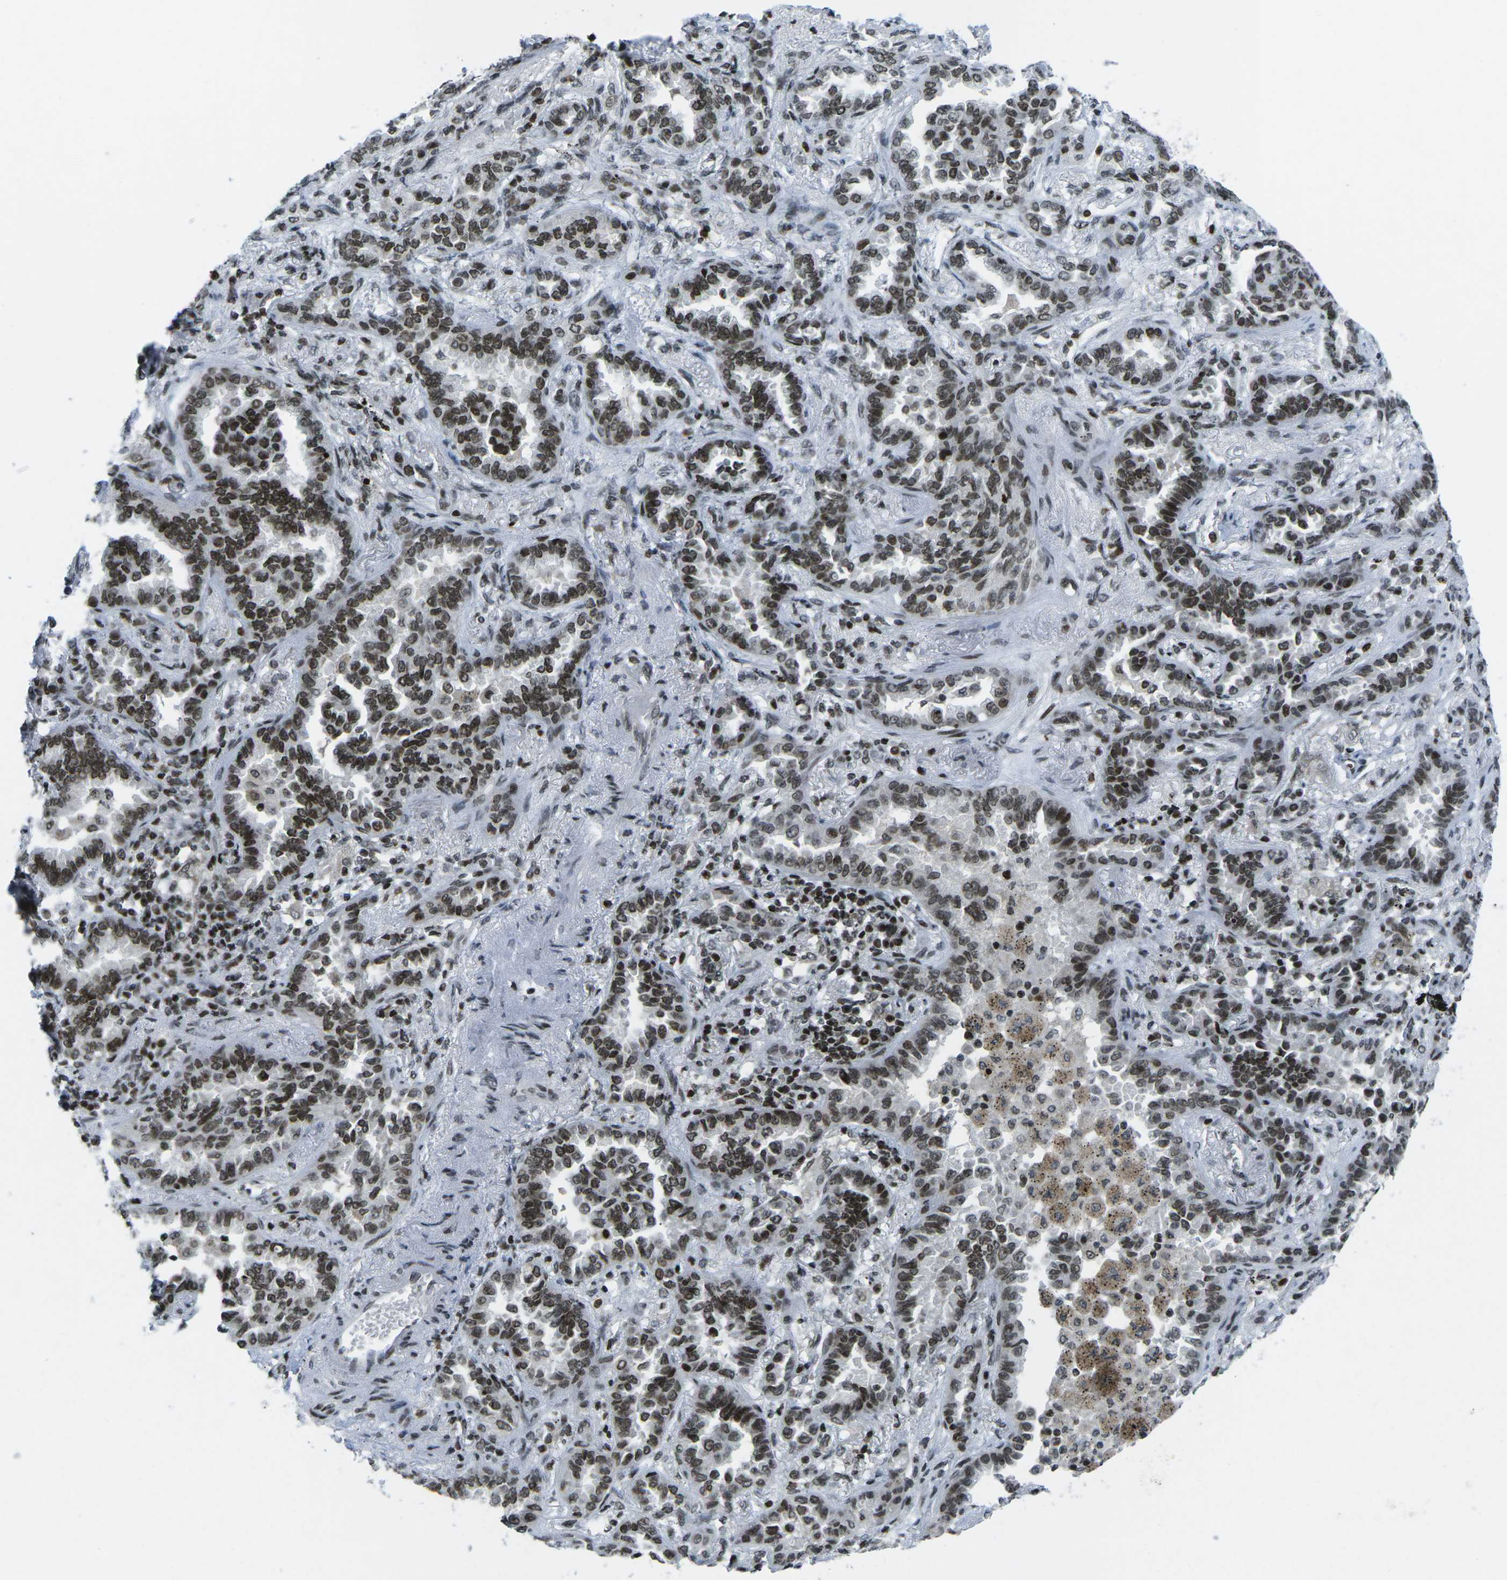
{"staining": {"intensity": "strong", "quantity": ">75%", "location": "nuclear"}, "tissue": "lung cancer", "cell_type": "Tumor cells", "image_type": "cancer", "snomed": [{"axis": "morphology", "description": "Normal tissue, NOS"}, {"axis": "morphology", "description": "Adenocarcinoma, NOS"}, {"axis": "topography", "description": "Lung"}], "caption": "Strong nuclear staining for a protein is identified in about >75% of tumor cells of lung cancer (adenocarcinoma) using IHC.", "gene": "EME1", "patient": {"sex": "male", "age": 59}}